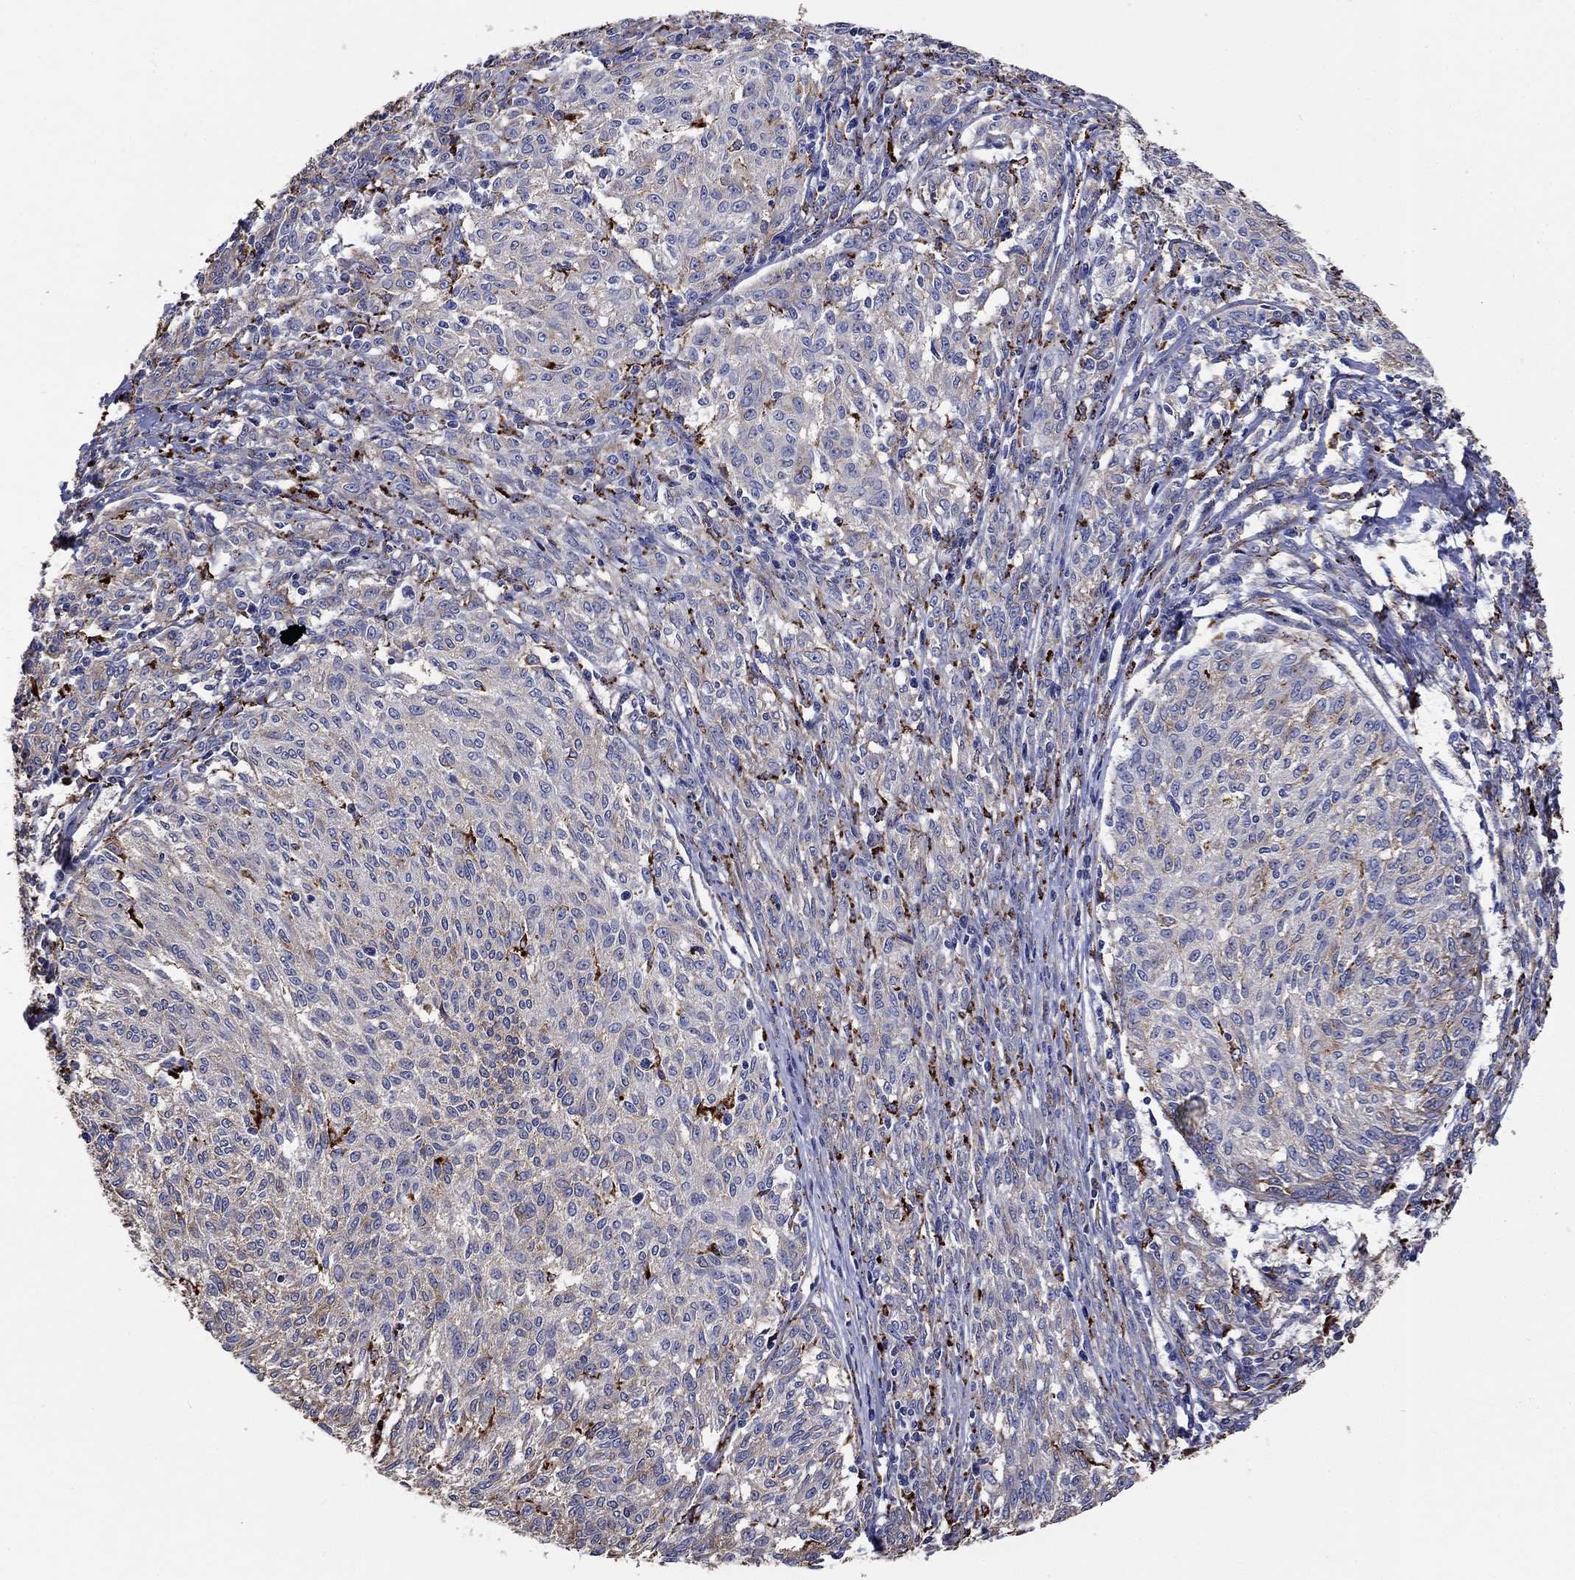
{"staining": {"intensity": "moderate", "quantity": "<25%", "location": "cytoplasmic/membranous"}, "tissue": "melanoma", "cell_type": "Tumor cells", "image_type": "cancer", "snomed": [{"axis": "morphology", "description": "Malignant melanoma, NOS"}, {"axis": "topography", "description": "Skin"}], "caption": "About <25% of tumor cells in human melanoma exhibit moderate cytoplasmic/membranous protein expression as visualized by brown immunohistochemical staining.", "gene": "CTSB", "patient": {"sex": "female", "age": 72}}